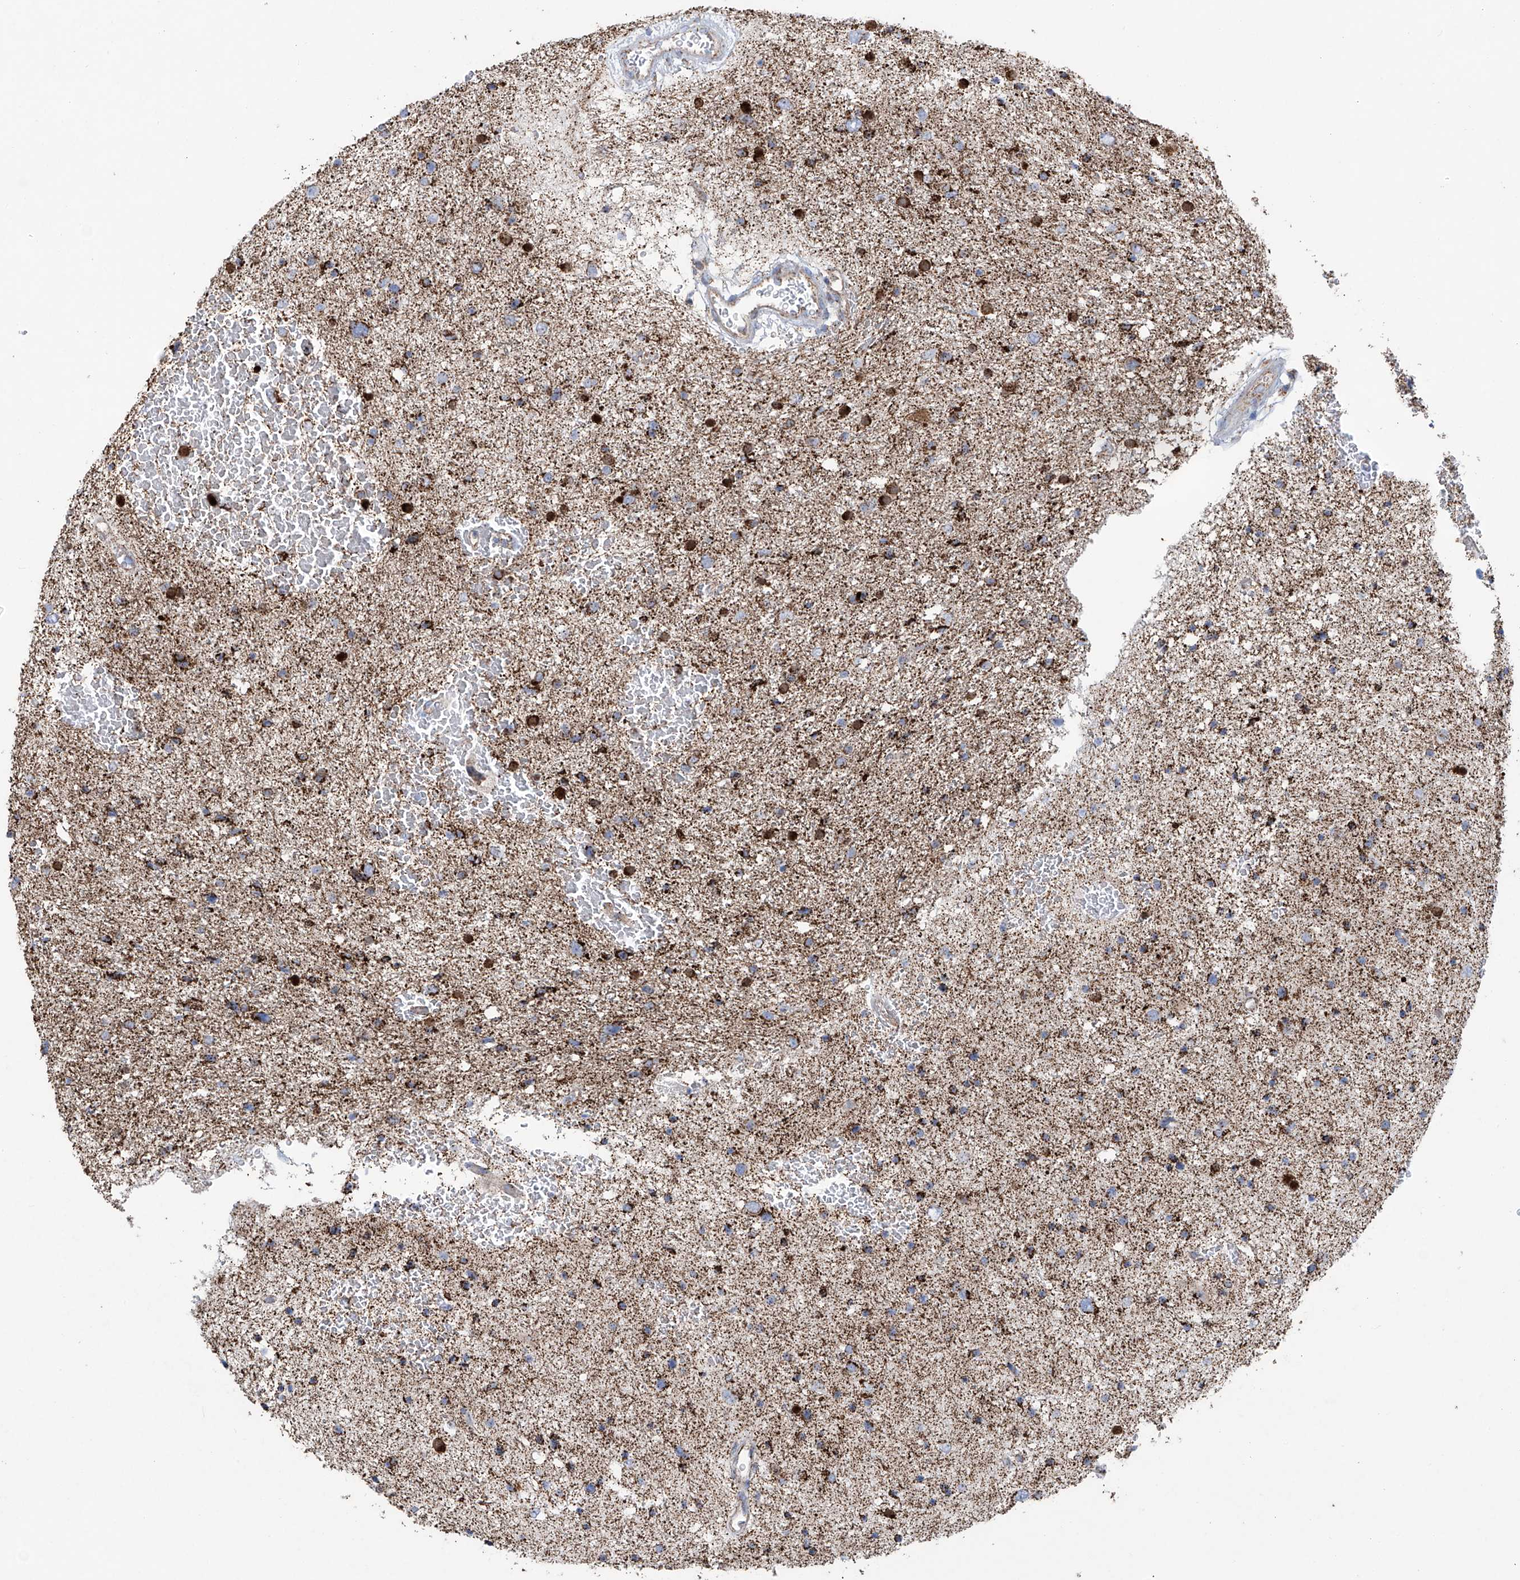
{"staining": {"intensity": "strong", "quantity": "25%-75%", "location": "cytoplasmic/membranous"}, "tissue": "glioma", "cell_type": "Tumor cells", "image_type": "cancer", "snomed": [{"axis": "morphology", "description": "Glioma, malignant, Low grade"}, {"axis": "topography", "description": "Brain"}], "caption": "This is an image of IHC staining of glioma, which shows strong staining in the cytoplasmic/membranous of tumor cells.", "gene": "ALDH6A1", "patient": {"sex": "female", "age": 37}}